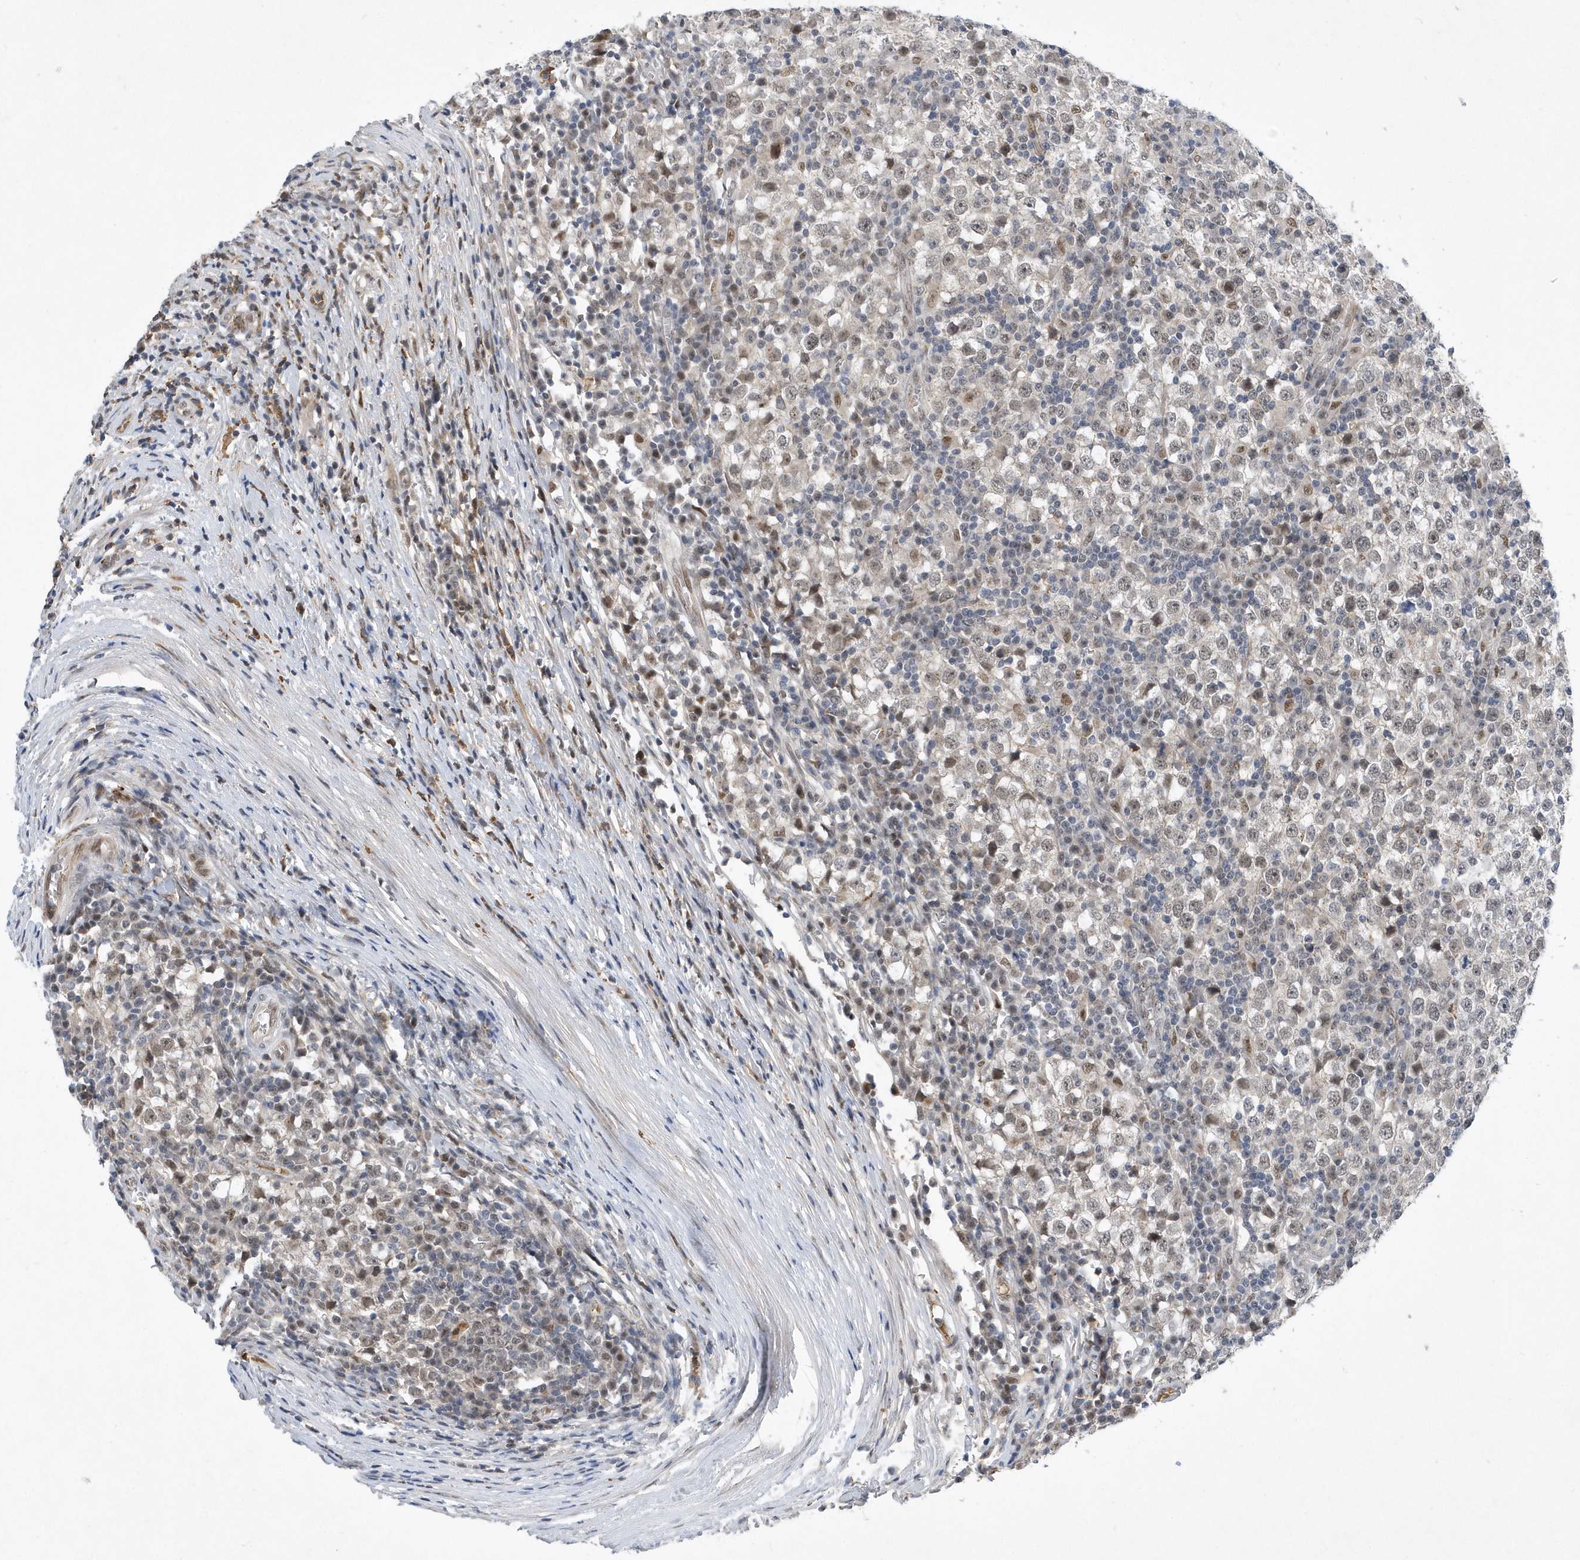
{"staining": {"intensity": "weak", "quantity": "<25%", "location": "nuclear"}, "tissue": "testis cancer", "cell_type": "Tumor cells", "image_type": "cancer", "snomed": [{"axis": "morphology", "description": "Seminoma, NOS"}, {"axis": "topography", "description": "Testis"}], "caption": "Seminoma (testis) was stained to show a protein in brown. There is no significant positivity in tumor cells.", "gene": "FAM217A", "patient": {"sex": "male", "age": 65}}